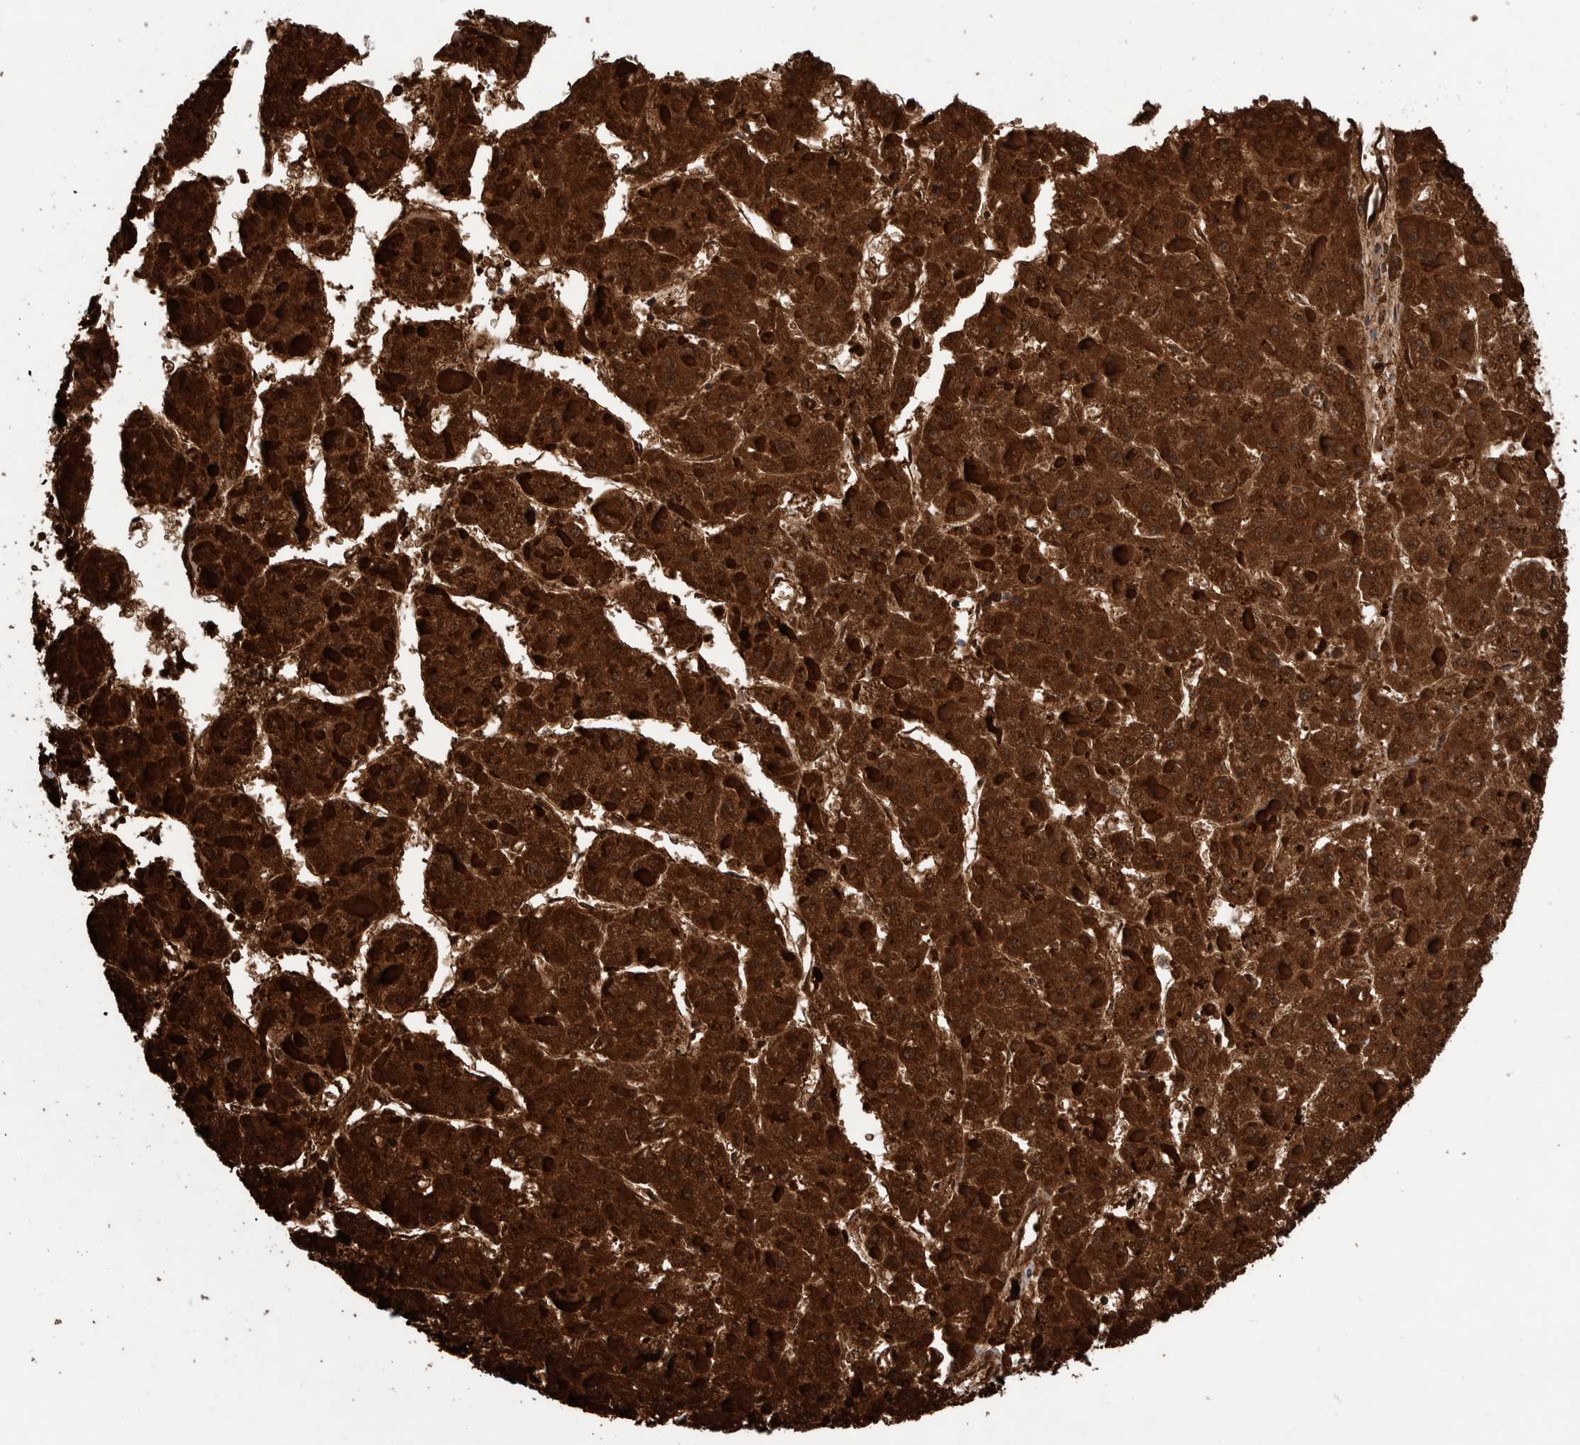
{"staining": {"intensity": "strong", "quantity": ">75%", "location": "cytoplasmic/membranous"}, "tissue": "liver cancer", "cell_type": "Tumor cells", "image_type": "cancer", "snomed": [{"axis": "morphology", "description": "Carcinoma, Hepatocellular, NOS"}, {"axis": "topography", "description": "Liver"}], "caption": "Immunohistochemical staining of human liver hepatocellular carcinoma displays high levels of strong cytoplasmic/membranous expression in about >75% of tumor cells.", "gene": "DECR1", "patient": {"sex": "female", "age": 73}}